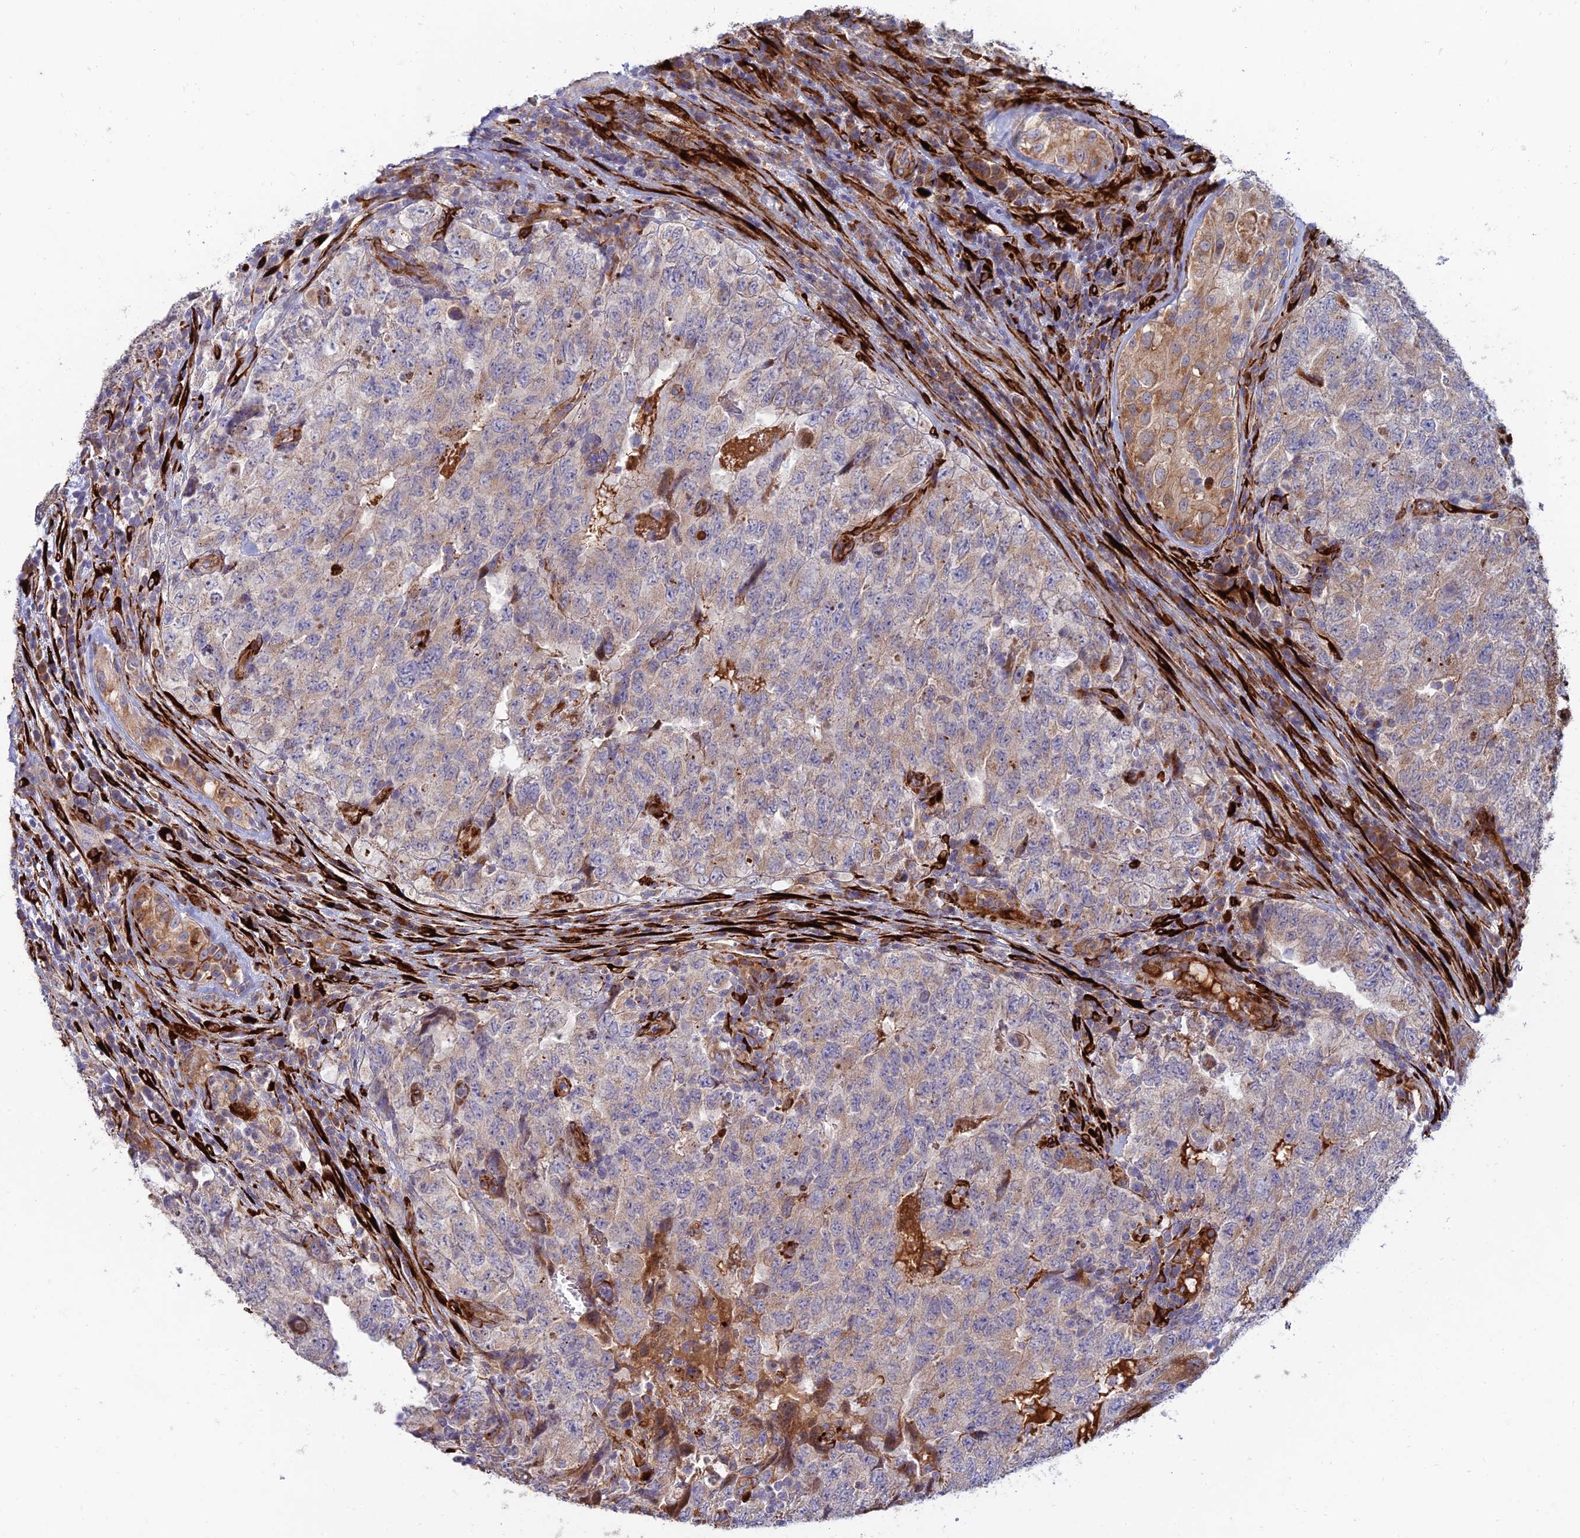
{"staining": {"intensity": "weak", "quantity": "25%-75%", "location": "cytoplasmic/membranous"}, "tissue": "testis cancer", "cell_type": "Tumor cells", "image_type": "cancer", "snomed": [{"axis": "morphology", "description": "Carcinoma, Embryonal, NOS"}, {"axis": "topography", "description": "Testis"}], "caption": "Tumor cells display low levels of weak cytoplasmic/membranous expression in about 25%-75% of cells in testis cancer (embryonal carcinoma).", "gene": "RCN3", "patient": {"sex": "male", "age": 34}}